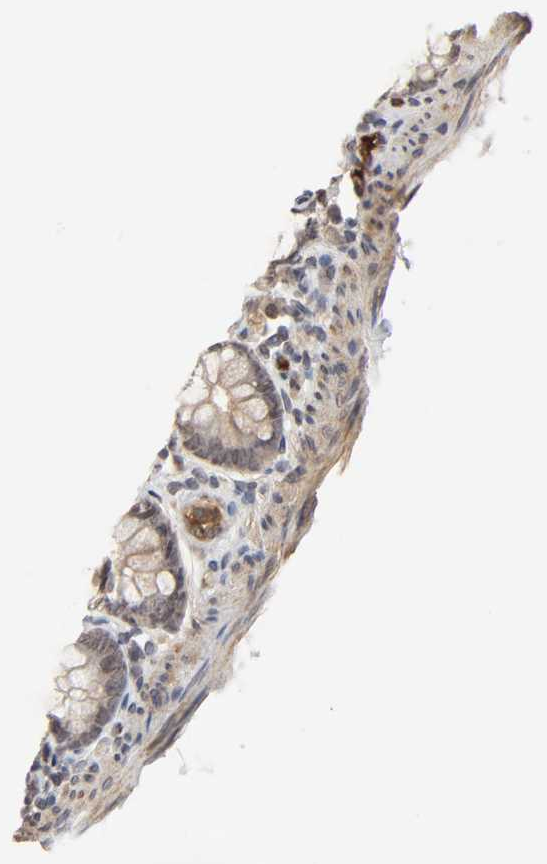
{"staining": {"intensity": "strong", "quantity": ">75%", "location": "cytoplasmic/membranous,nuclear"}, "tissue": "colon", "cell_type": "Endothelial cells", "image_type": "normal", "snomed": [{"axis": "morphology", "description": "Normal tissue, NOS"}, {"axis": "topography", "description": "Colon"}], "caption": "About >75% of endothelial cells in benign colon show strong cytoplasmic/membranous,nuclear protein positivity as visualized by brown immunohistochemical staining.", "gene": "CPN2", "patient": {"sex": "female", "age": 61}}